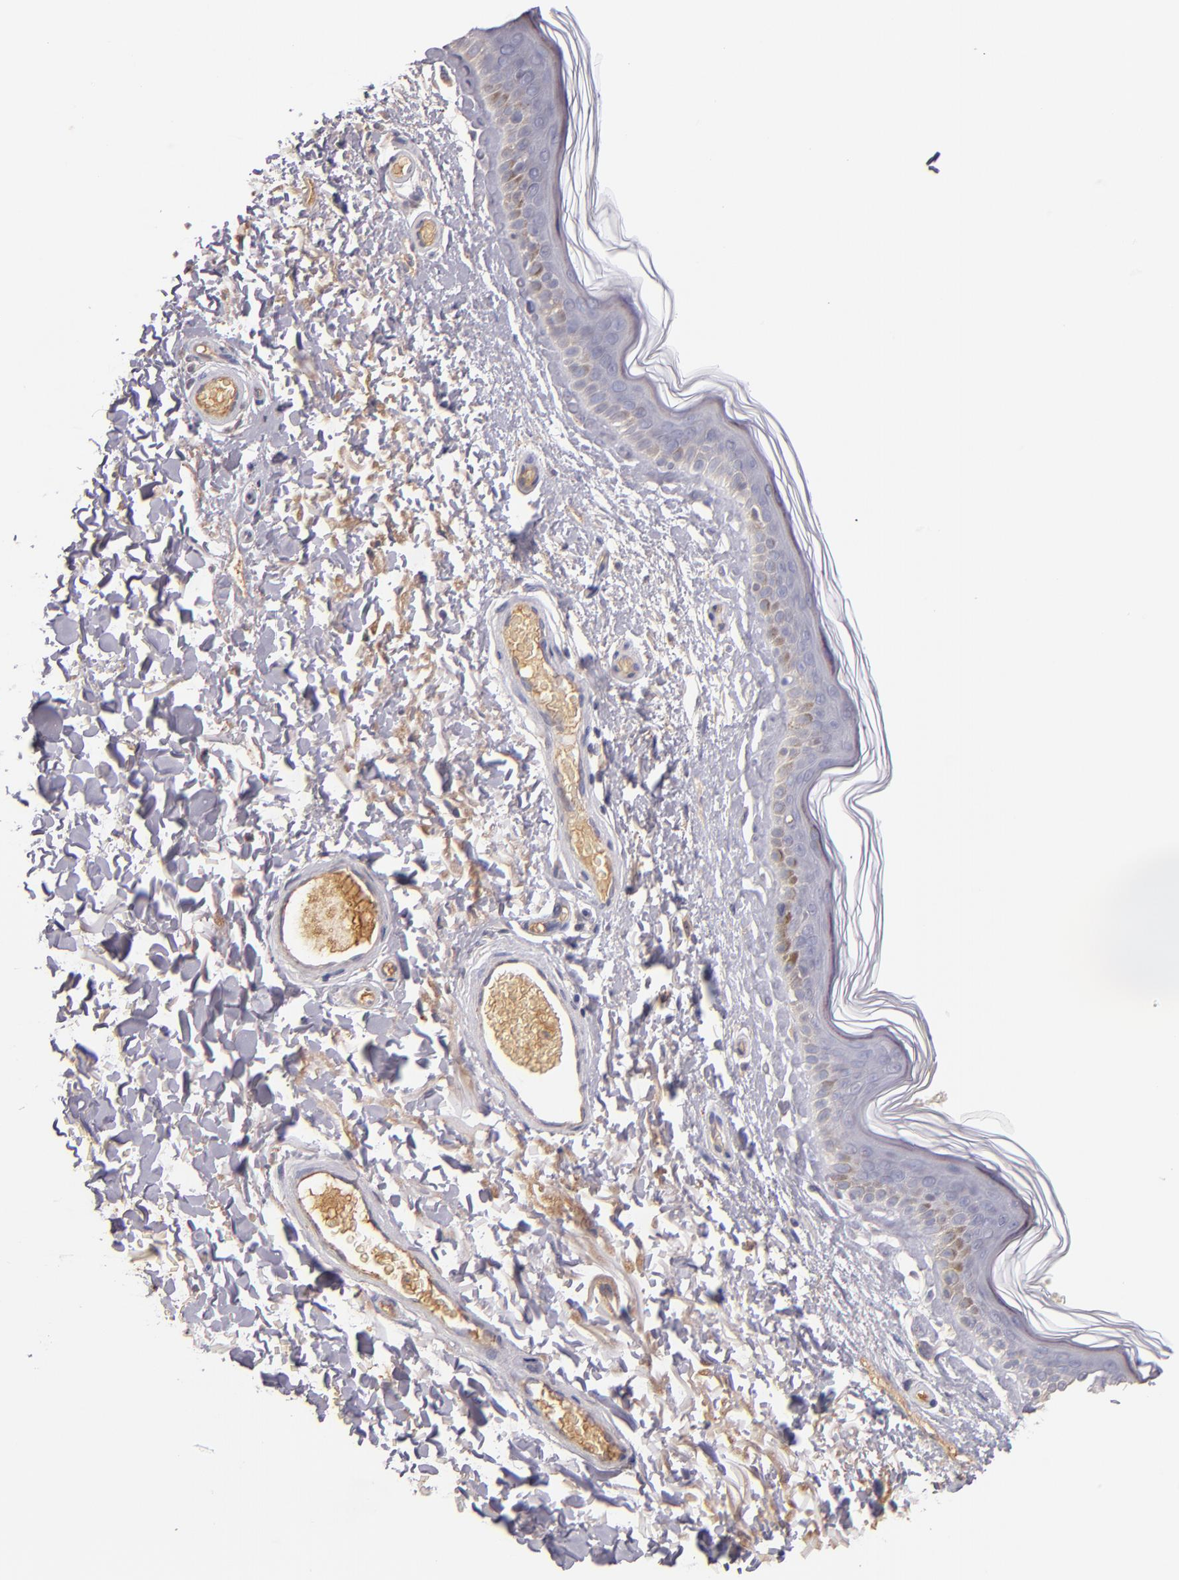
{"staining": {"intensity": "negative", "quantity": "none", "location": "none"}, "tissue": "skin", "cell_type": "Fibroblasts", "image_type": "normal", "snomed": [{"axis": "morphology", "description": "Normal tissue, NOS"}, {"axis": "topography", "description": "Skin"}], "caption": "The micrograph demonstrates no staining of fibroblasts in normal skin.", "gene": "SERPINC1", "patient": {"sex": "male", "age": 63}}